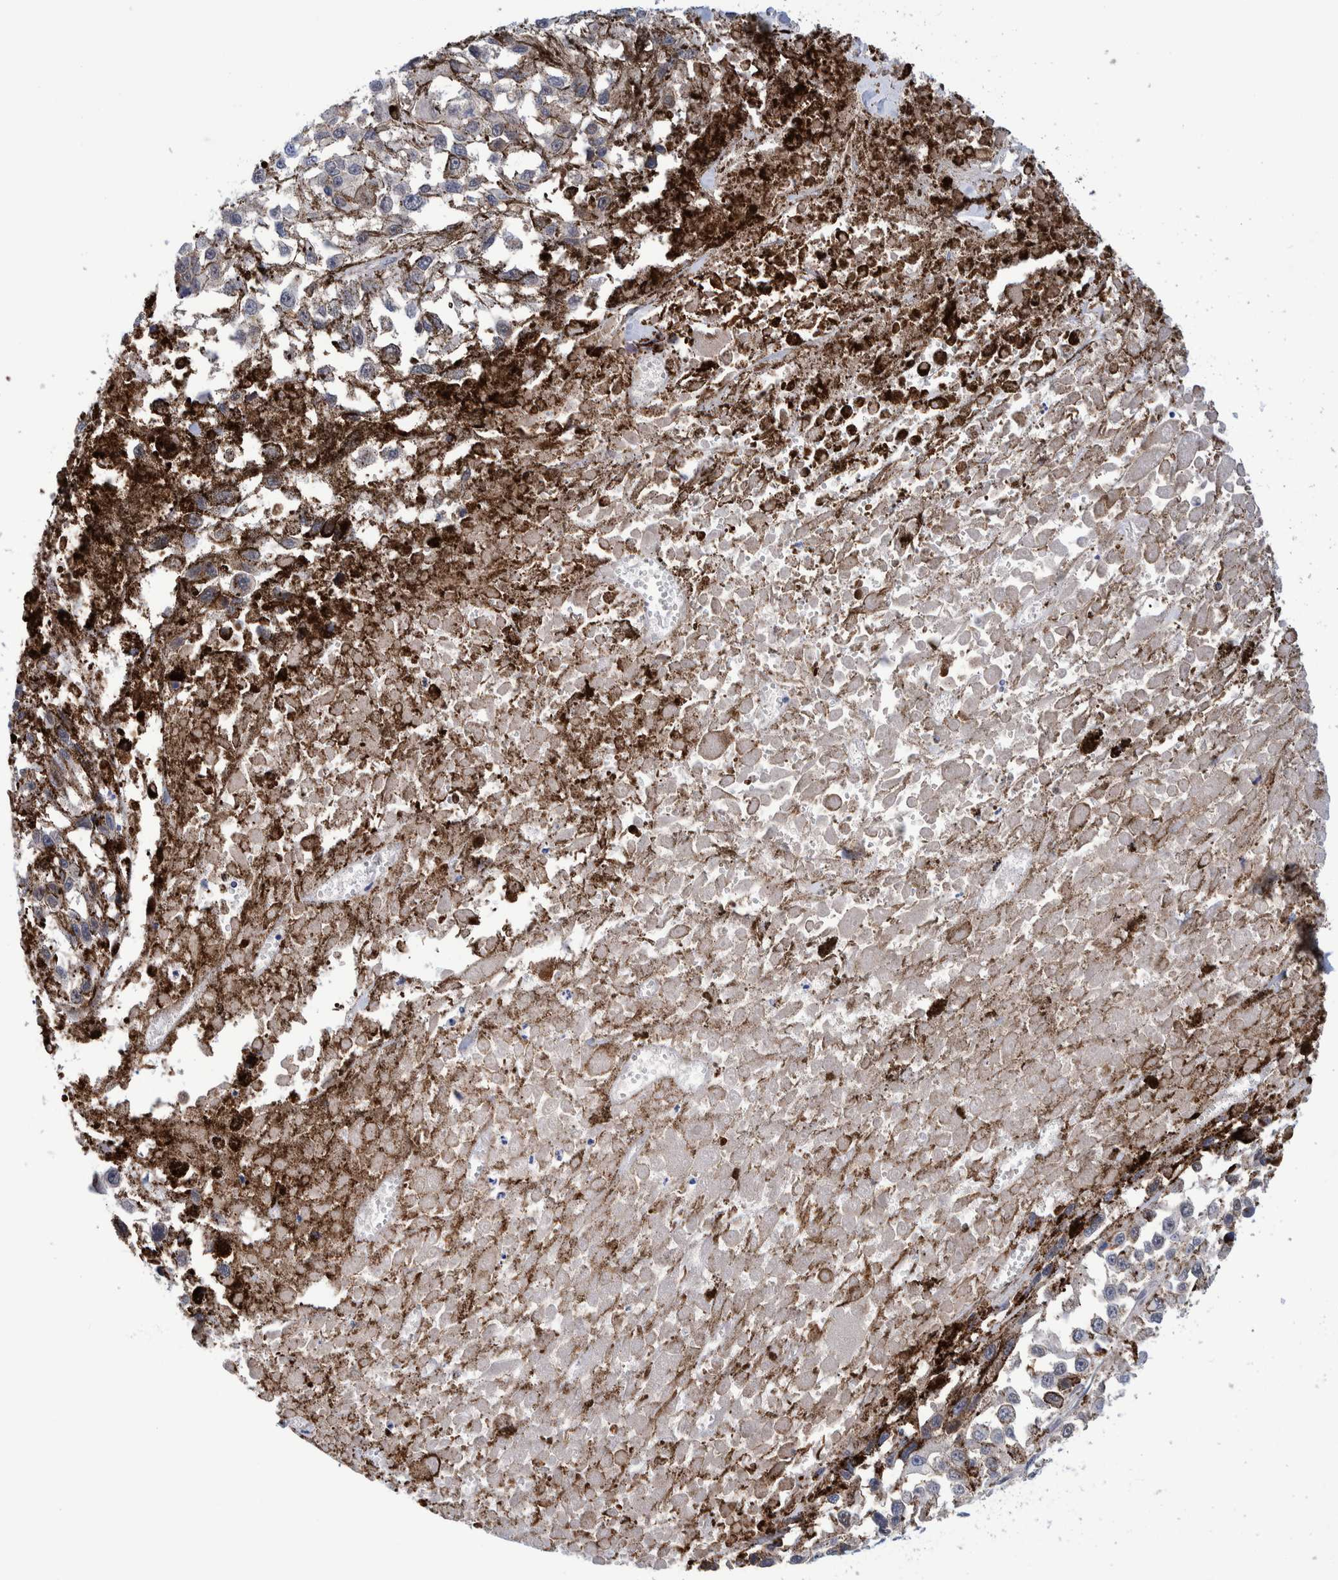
{"staining": {"intensity": "negative", "quantity": "none", "location": "none"}, "tissue": "melanoma", "cell_type": "Tumor cells", "image_type": "cancer", "snomed": [{"axis": "morphology", "description": "Malignant melanoma, Metastatic site"}, {"axis": "topography", "description": "Lymph node"}], "caption": "Immunohistochemistry photomicrograph of human melanoma stained for a protein (brown), which demonstrates no positivity in tumor cells.", "gene": "PFAS", "patient": {"sex": "male", "age": 59}}